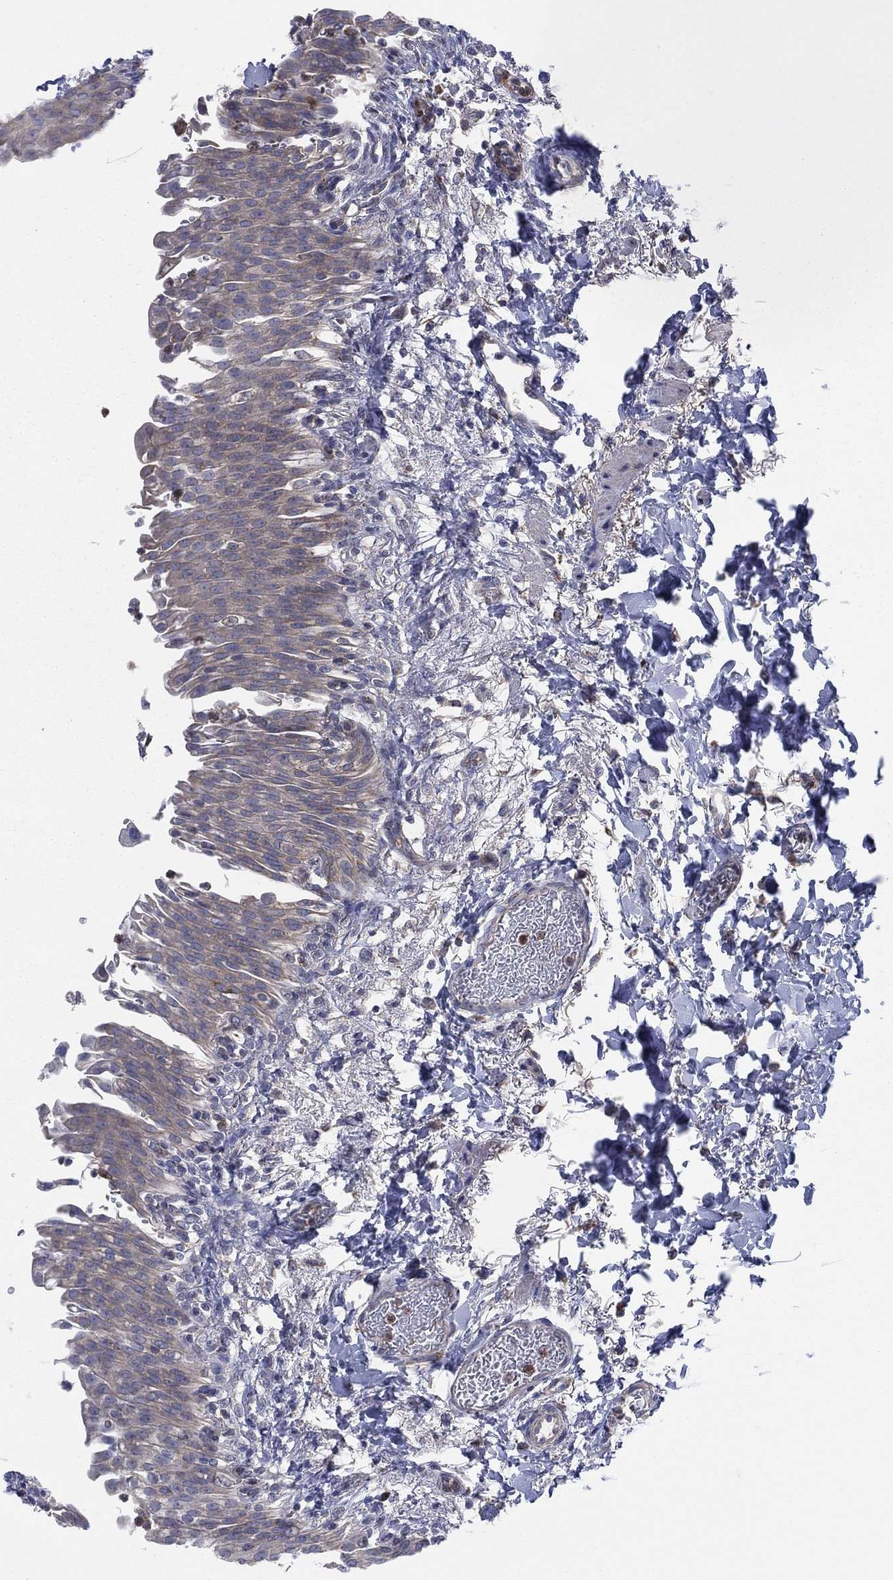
{"staining": {"intensity": "negative", "quantity": "none", "location": "none"}, "tissue": "urinary bladder", "cell_type": "Urothelial cells", "image_type": "normal", "snomed": [{"axis": "morphology", "description": "Normal tissue, NOS"}, {"axis": "topography", "description": "Urinary bladder"}], "caption": "Urothelial cells are negative for brown protein staining in benign urinary bladder. (DAB immunohistochemistry (IHC) visualized using brightfield microscopy, high magnification).", "gene": "CCDC159", "patient": {"sex": "female", "age": 60}}